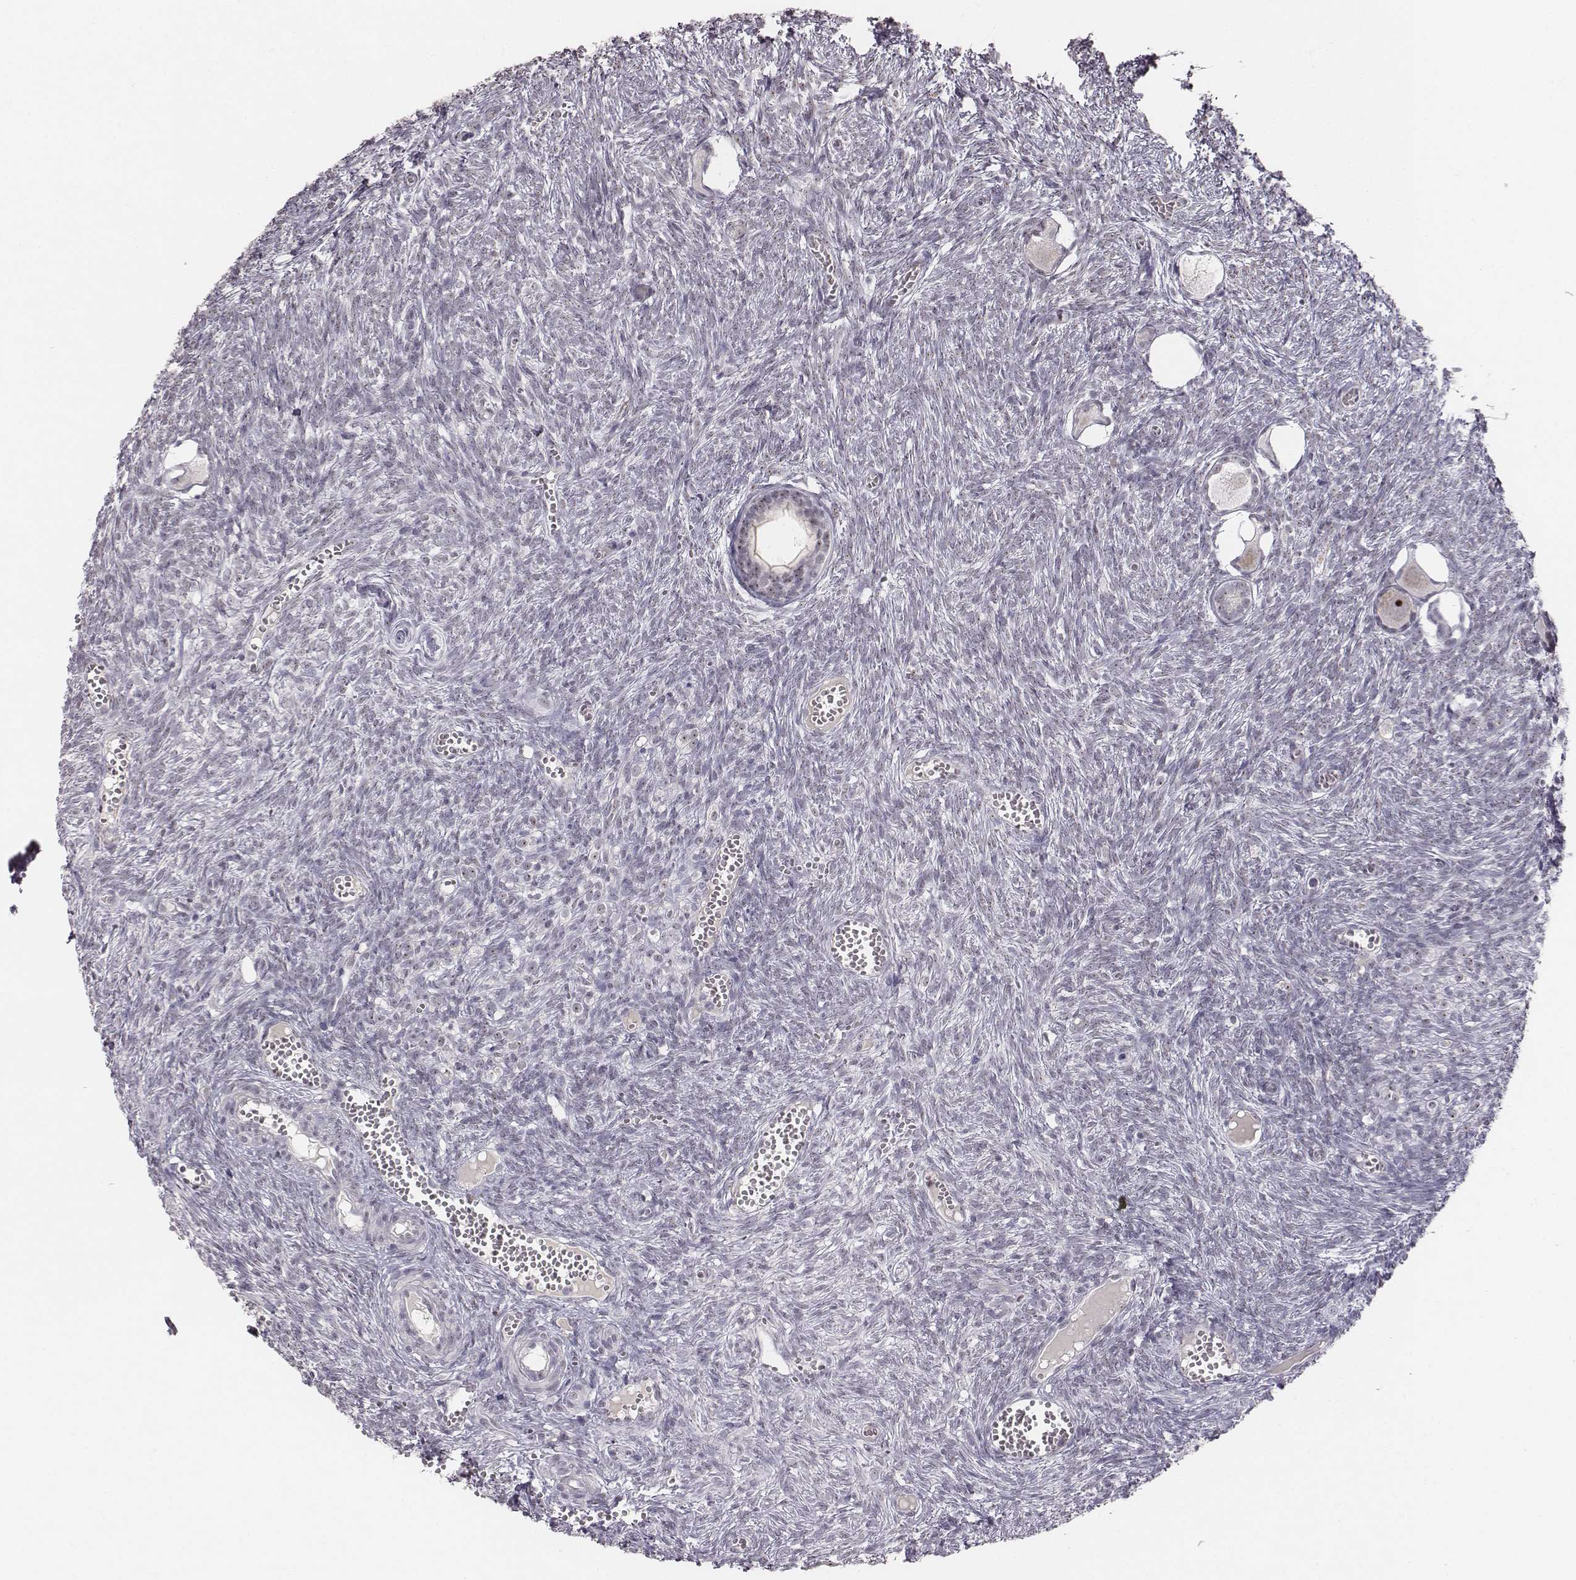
{"staining": {"intensity": "strong", "quantity": "25%-75%", "location": "nuclear"}, "tissue": "ovary", "cell_type": "Follicle cells", "image_type": "normal", "snomed": [{"axis": "morphology", "description": "Normal tissue, NOS"}, {"axis": "topography", "description": "Ovary"}], "caption": "A brown stain highlights strong nuclear positivity of a protein in follicle cells of normal human ovary.", "gene": "NIFK", "patient": {"sex": "female", "age": 43}}